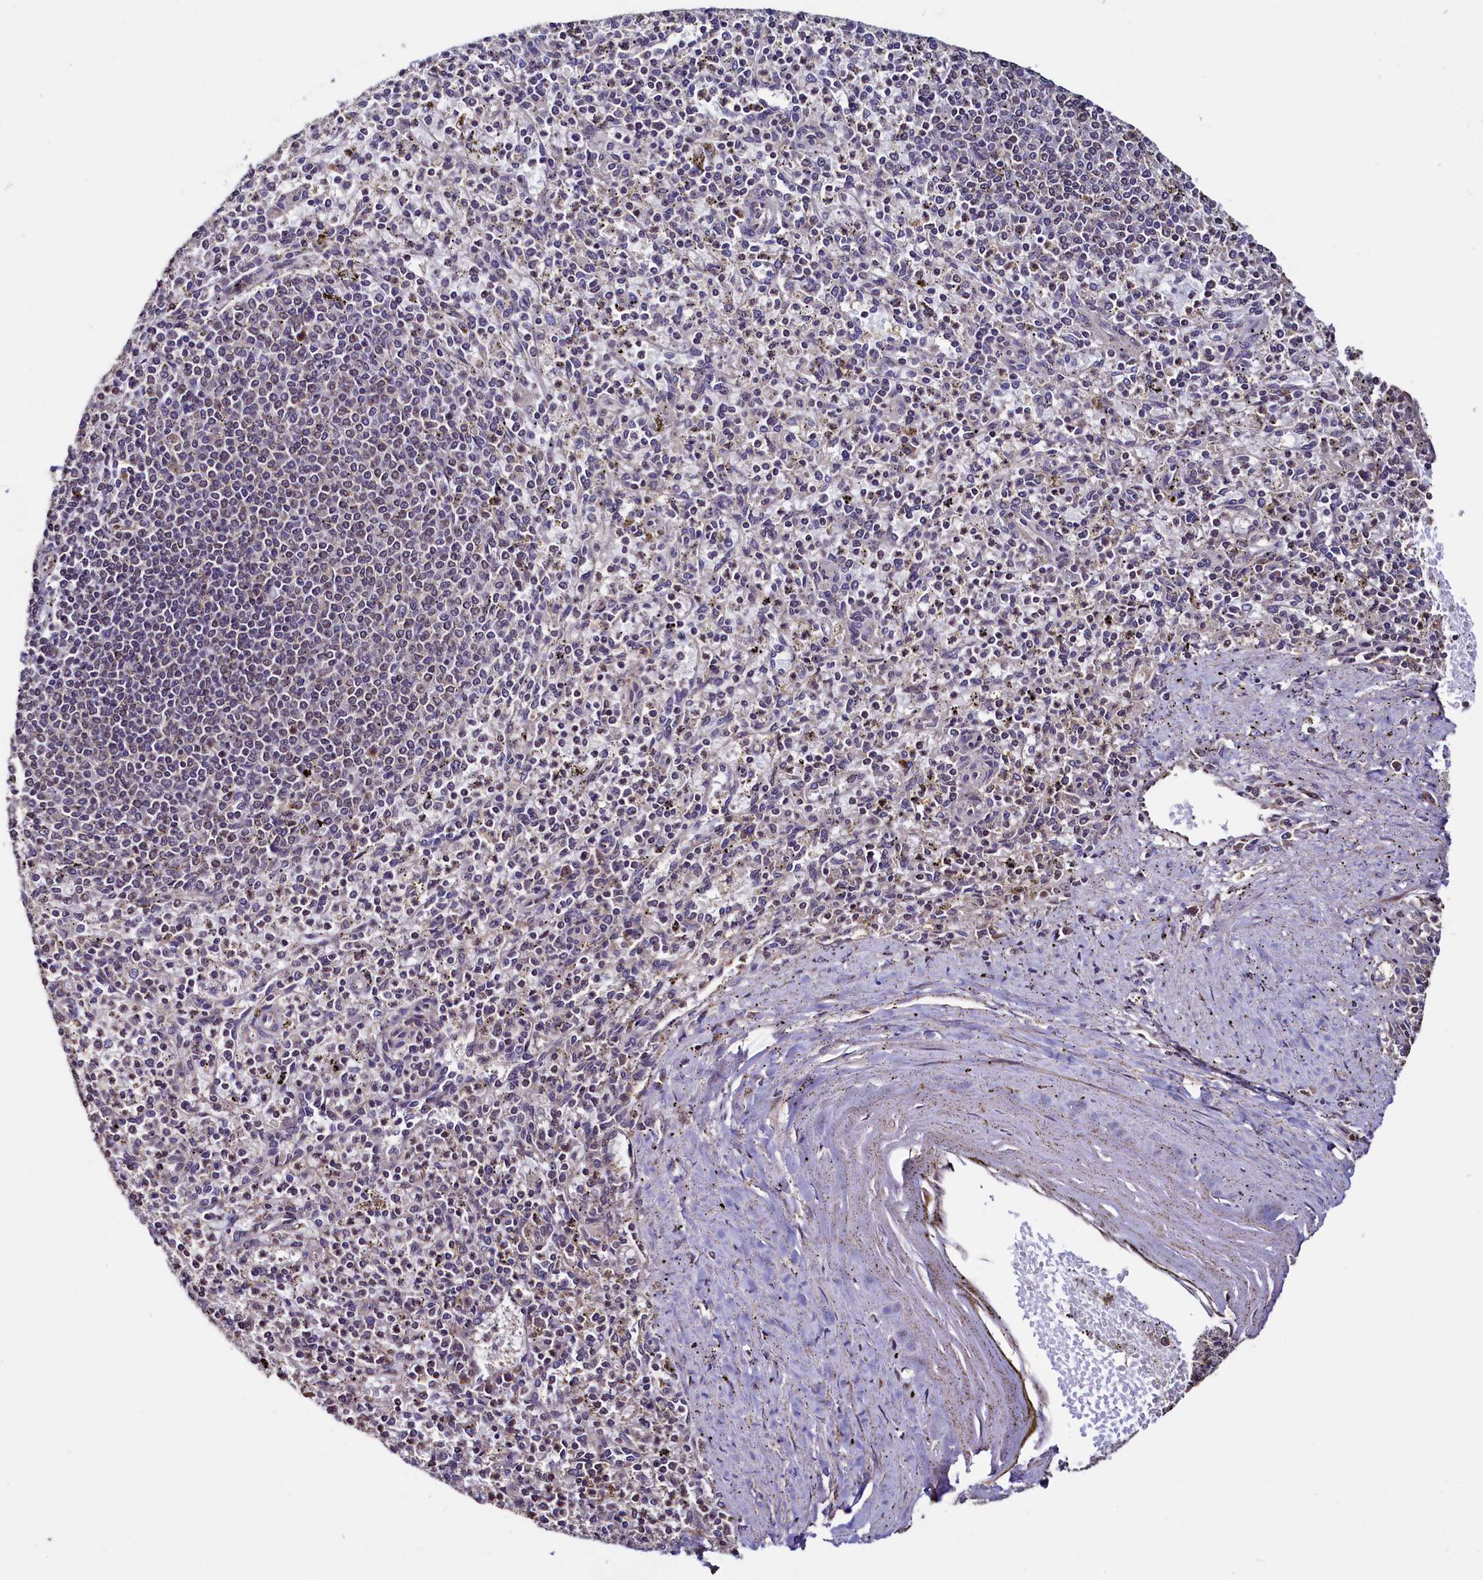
{"staining": {"intensity": "negative", "quantity": "none", "location": "none"}, "tissue": "spleen", "cell_type": "Cells in red pulp", "image_type": "normal", "snomed": [{"axis": "morphology", "description": "Normal tissue, NOS"}, {"axis": "topography", "description": "Spleen"}], "caption": "Immunohistochemistry photomicrograph of unremarkable human spleen stained for a protein (brown), which displays no positivity in cells in red pulp. (Brightfield microscopy of DAB immunohistochemistry (IHC) at high magnification).", "gene": "RBFA", "patient": {"sex": "male", "age": 72}}